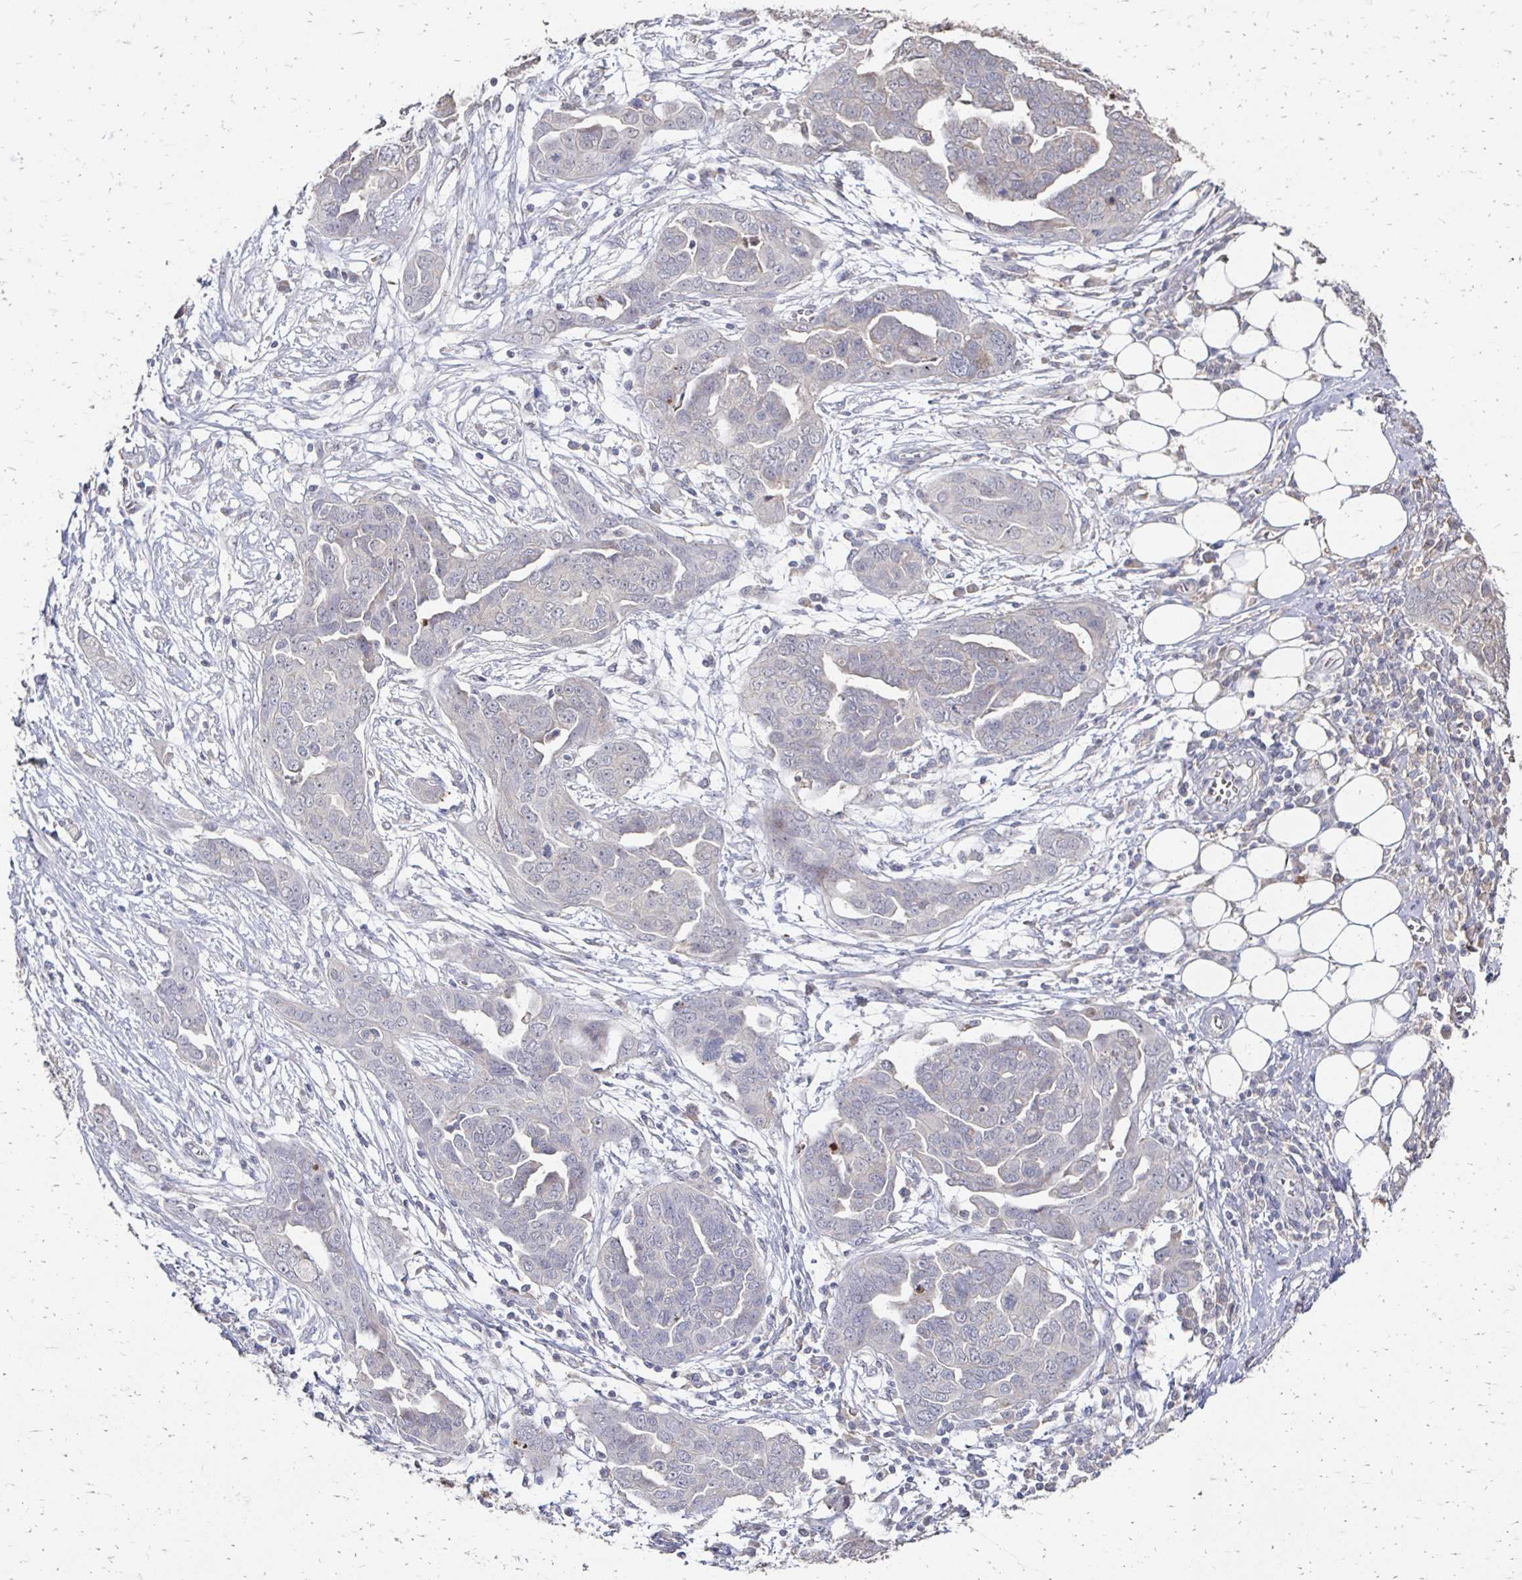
{"staining": {"intensity": "negative", "quantity": "none", "location": "none"}, "tissue": "ovarian cancer", "cell_type": "Tumor cells", "image_type": "cancer", "snomed": [{"axis": "morphology", "description": "Cystadenocarcinoma, serous, NOS"}, {"axis": "topography", "description": "Ovary"}], "caption": "The immunohistochemistry (IHC) micrograph has no significant positivity in tumor cells of serous cystadenocarcinoma (ovarian) tissue.", "gene": "ZNF727", "patient": {"sex": "female", "age": 59}}